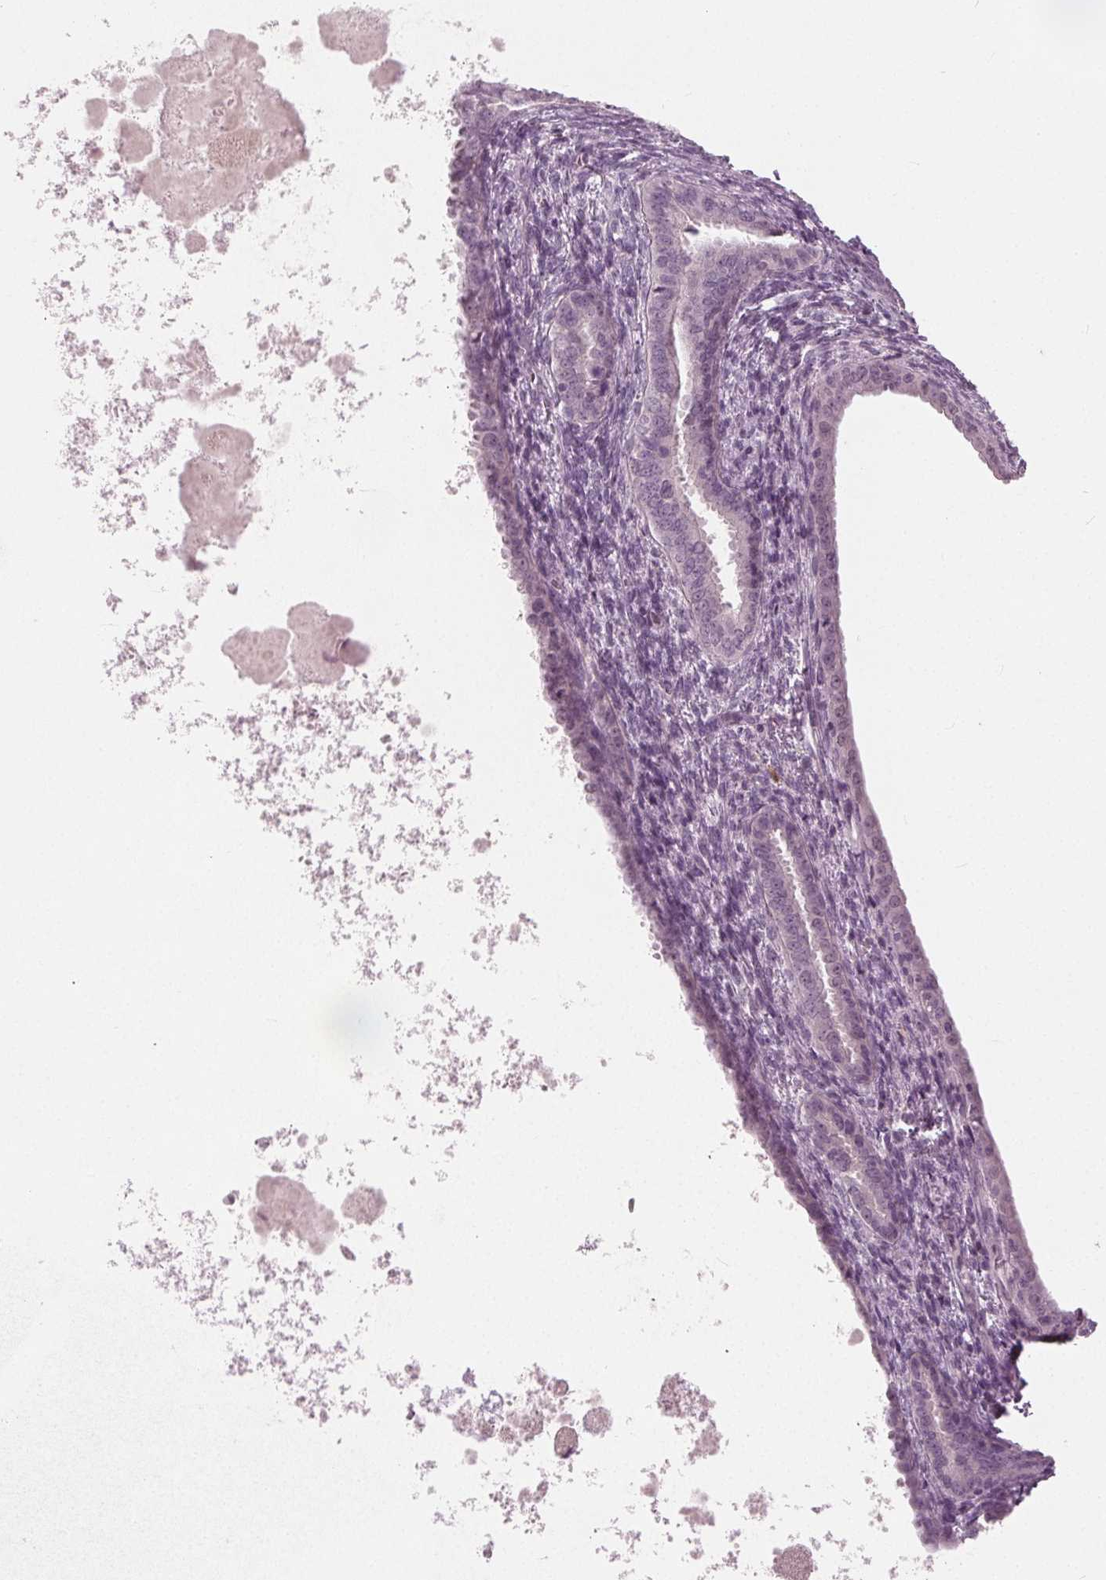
{"staining": {"intensity": "negative", "quantity": "none", "location": "none"}, "tissue": "endometrial cancer", "cell_type": "Tumor cells", "image_type": "cancer", "snomed": [{"axis": "morphology", "description": "Adenocarcinoma, NOS"}, {"axis": "topography", "description": "Endometrium"}], "caption": "Immunohistochemistry (IHC) of adenocarcinoma (endometrial) demonstrates no positivity in tumor cells.", "gene": "TKFC", "patient": {"sex": "female", "age": 86}}